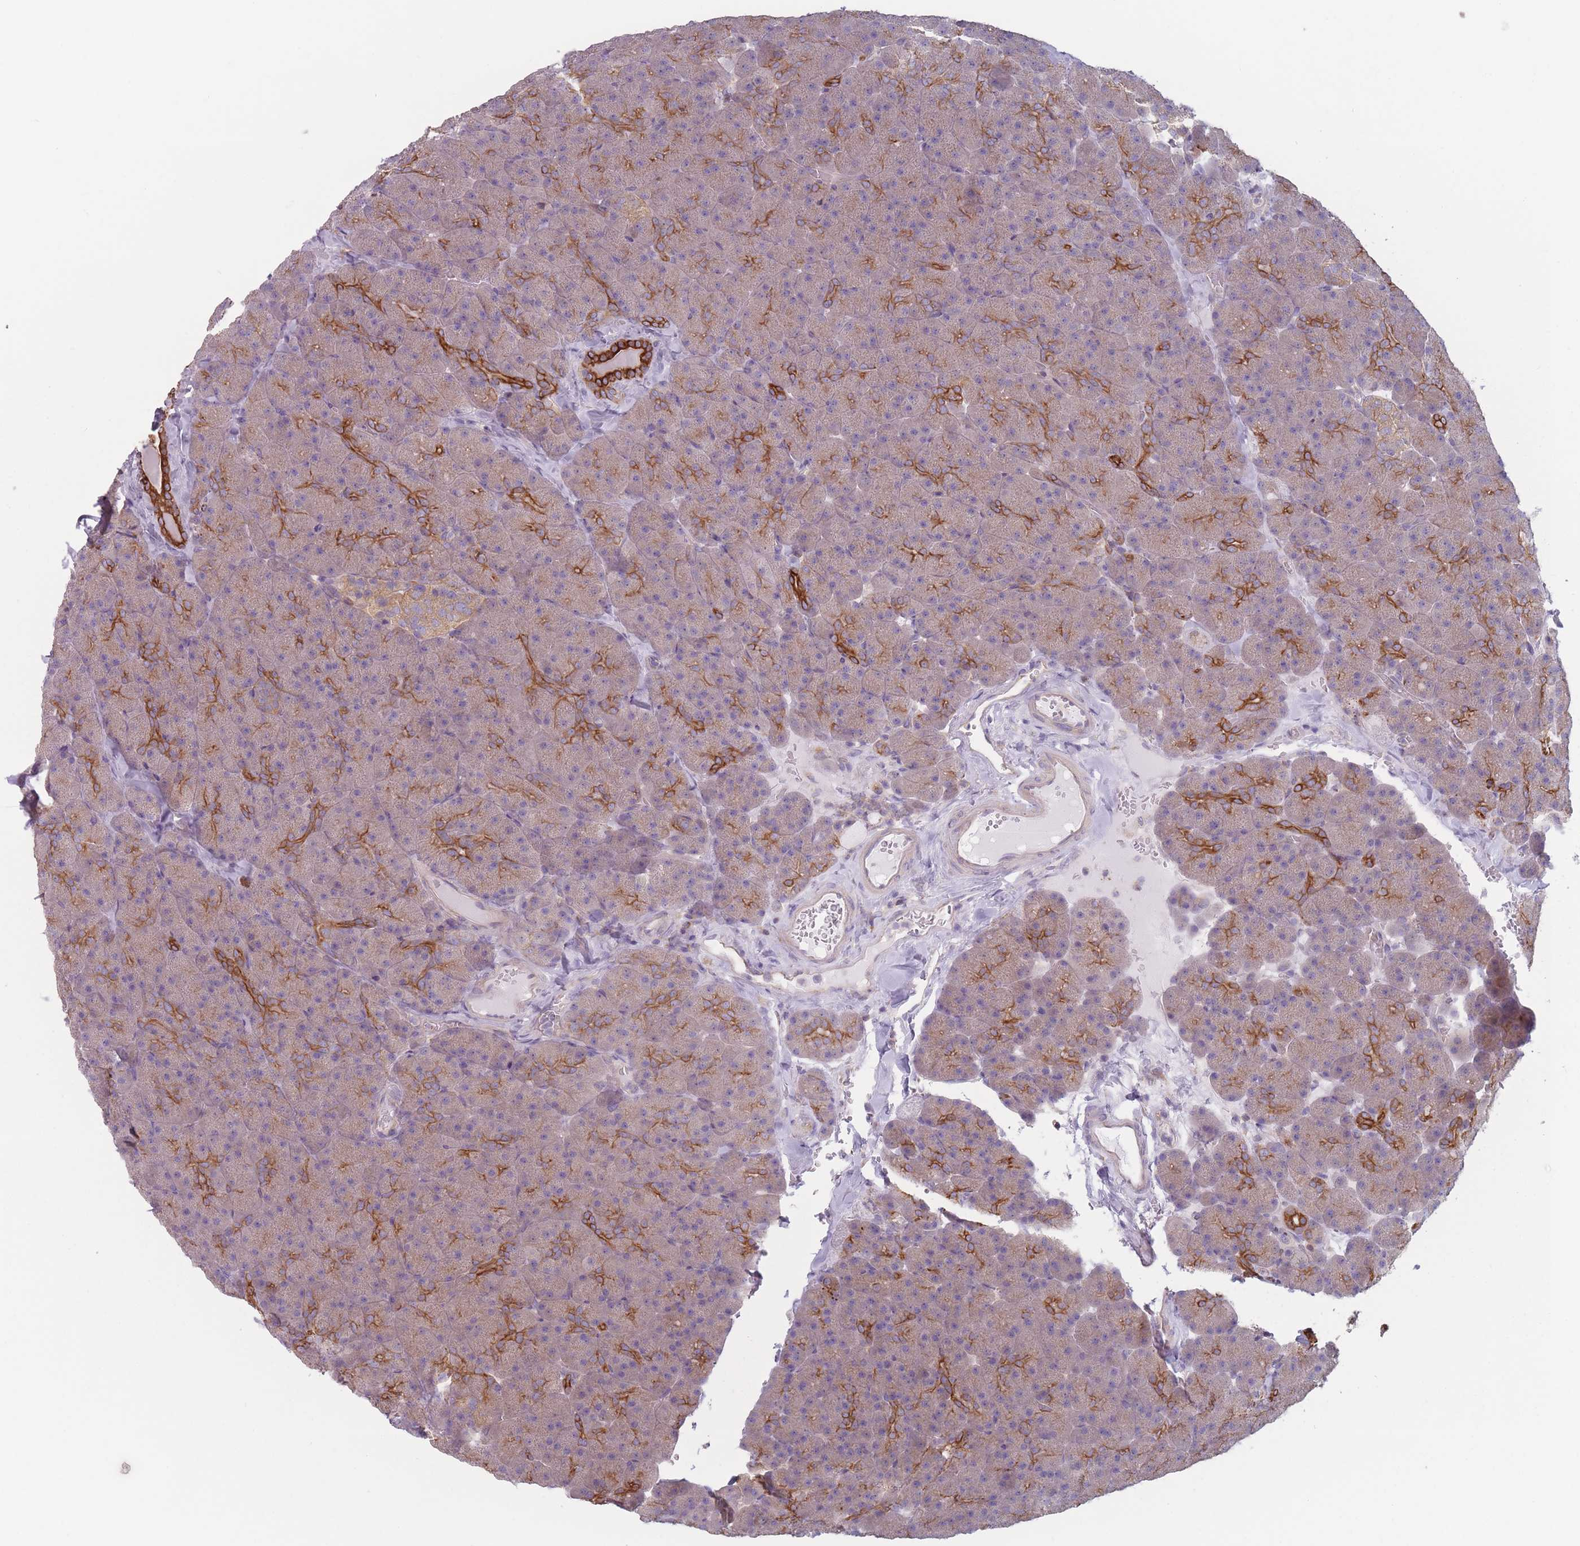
{"staining": {"intensity": "strong", "quantity": "25%-75%", "location": "cytoplasmic/membranous"}, "tissue": "pancreas", "cell_type": "Exocrine glandular cells", "image_type": "normal", "snomed": [{"axis": "morphology", "description": "Normal tissue, NOS"}, {"axis": "topography", "description": "Pancreas"}], "caption": "Immunohistochemical staining of normal pancreas reveals 25%-75% levels of strong cytoplasmic/membranous protein positivity in approximately 25%-75% of exocrine glandular cells.", "gene": "HSBP1L1", "patient": {"sex": "male", "age": 36}}